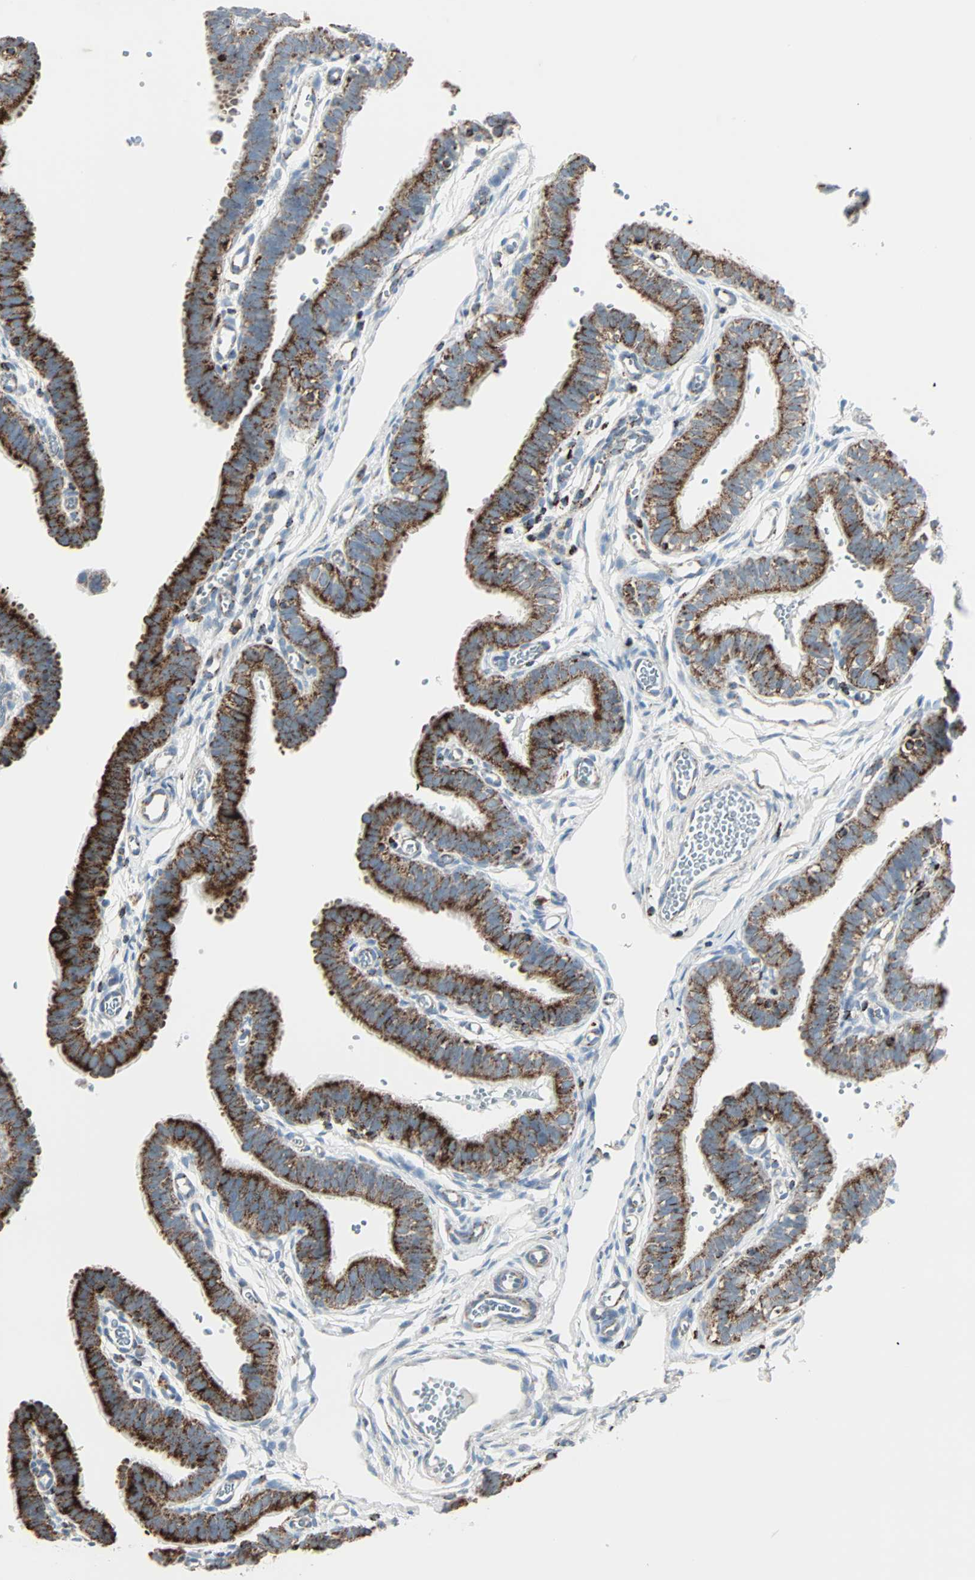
{"staining": {"intensity": "strong", "quantity": ">75%", "location": "cytoplasmic/membranous"}, "tissue": "fallopian tube", "cell_type": "Glandular cells", "image_type": "normal", "snomed": [{"axis": "morphology", "description": "Normal tissue, NOS"}, {"axis": "topography", "description": "Fallopian tube"}, {"axis": "topography", "description": "Placenta"}], "caption": "This histopathology image shows unremarkable fallopian tube stained with immunohistochemistry to label a protein in brown. The cytoplasmic/membranous of glandular cells show strong positivity for the protein. Nuclei are counter-stained blue.", "gene": "IDH2", "patient": {"sex": "female", "age": 34}}